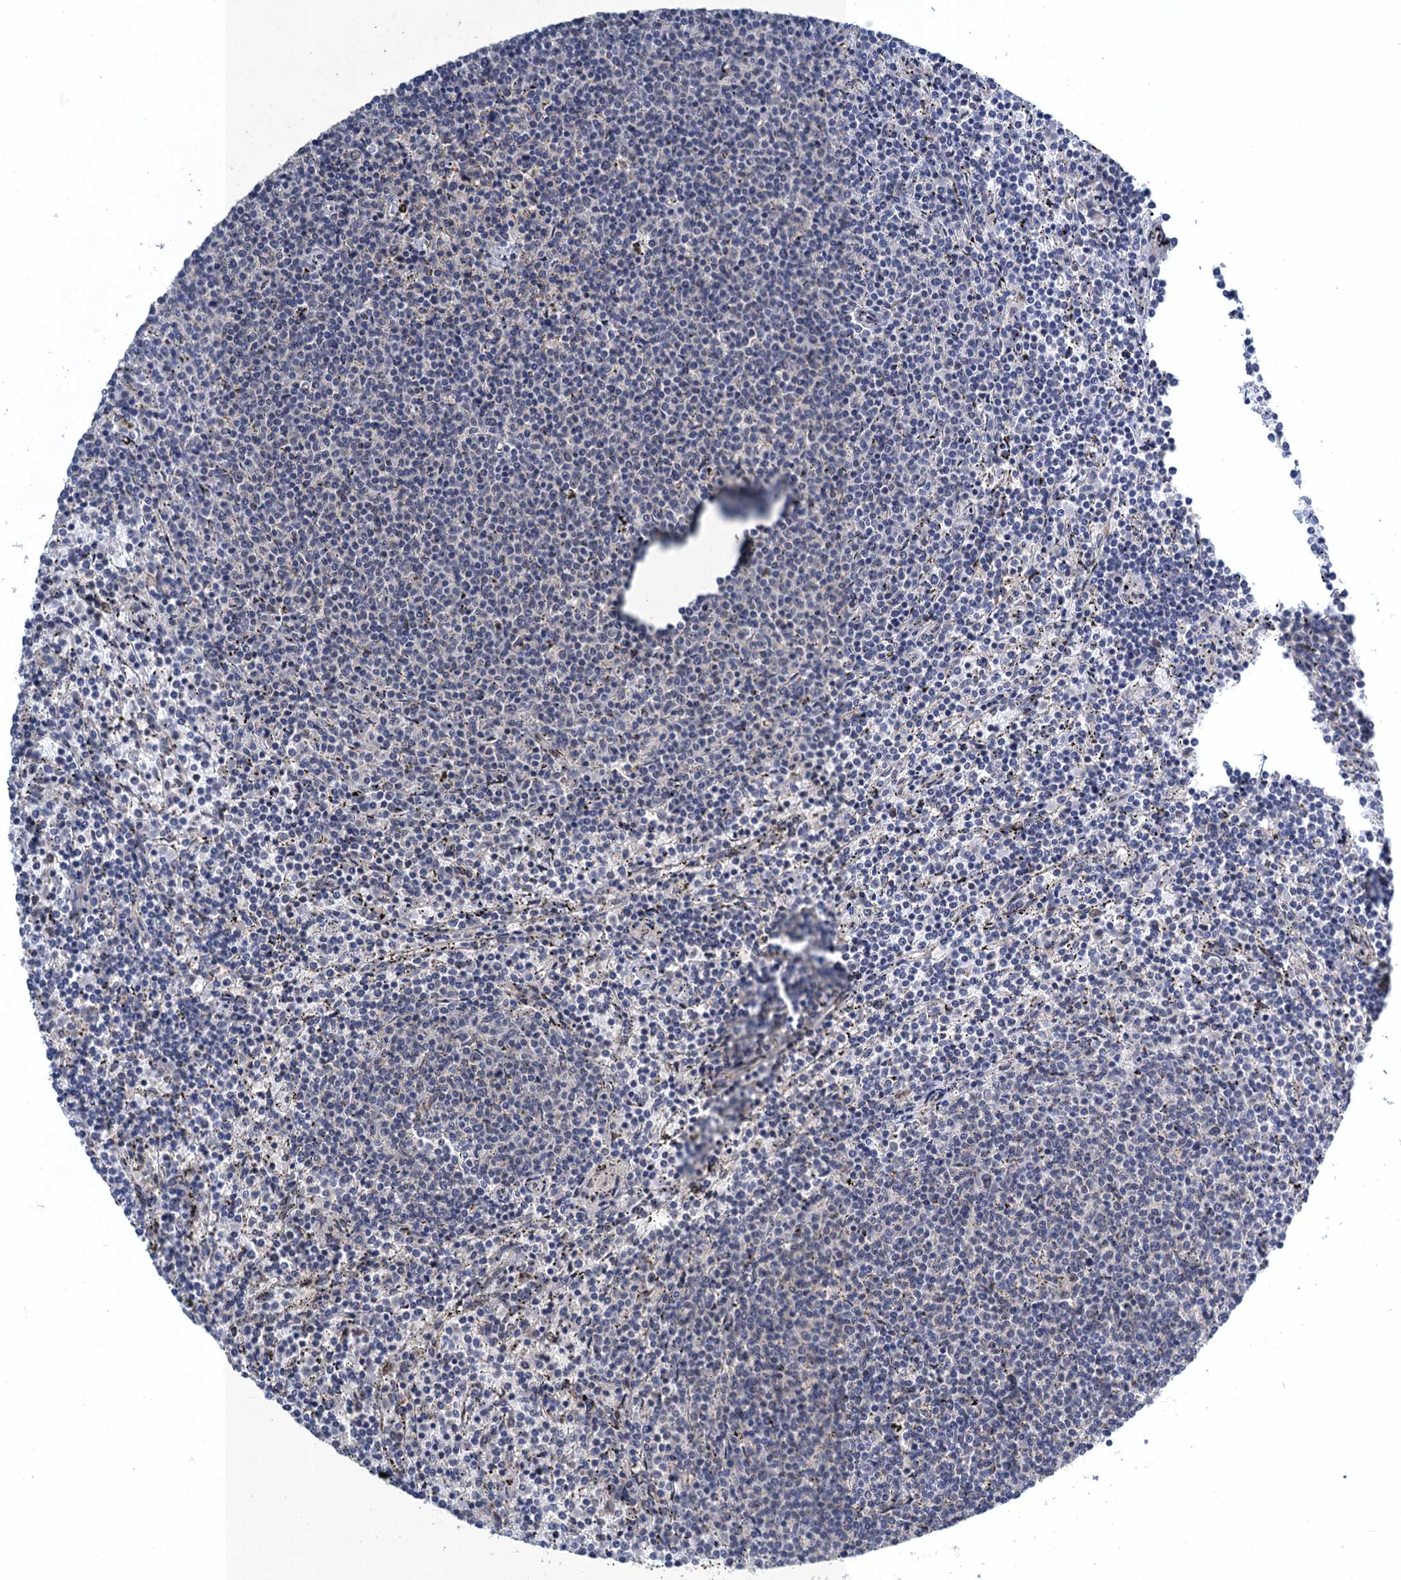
{"staining": {"intensity": "negative", "quantity": "none", "location": "none"}, "tissue": "lymphoma", "cell_type": "Tumor cells", "image_type": "cancer", "snomed": [{"axis": "morphology", "description": "Malignant lymphoma, non-Hodgkin's type, Low grade"}, {"axis": "topography", "description": "Spleen"}], "caption": "Photomicrograph shows no significant protein staining in tumor cells of lymphoma. The staining was performed using DAB to visualize the protein expression in brown, while the nuclei were stained in blue with hematoxylin (Magnification: 20x).", "gene": "ZAR1L", "patient": {"sex": "female", "age": 50}}